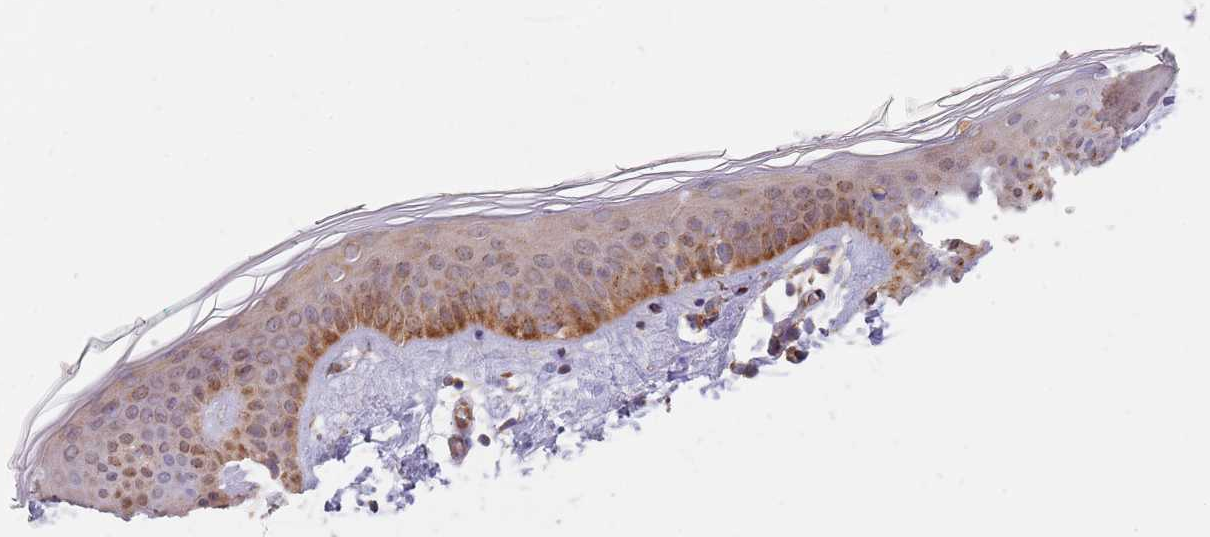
{"staining": {"intensity": "moderate", "quantity": ">75%", "location": "cytoplasmic/membranous"}, "tissue": "skin", "cell_type": "Fibroblasts", "image_type": "normal", "snomed": [{"axis": "morphology", "description": "Normal tissue, NOS"}, {"axis": "topography", "description": "Skin"}], "caption": "The photomicrograph shows a brown stain indicating the presence of a protein in the cytoplasmic/membranous of fibroblasts in skin. The protein of interest is shown in brown color, while the nuclei are stained blue.", "gene": "GUK1", "patient": {"sex": "female", "age": 34}}